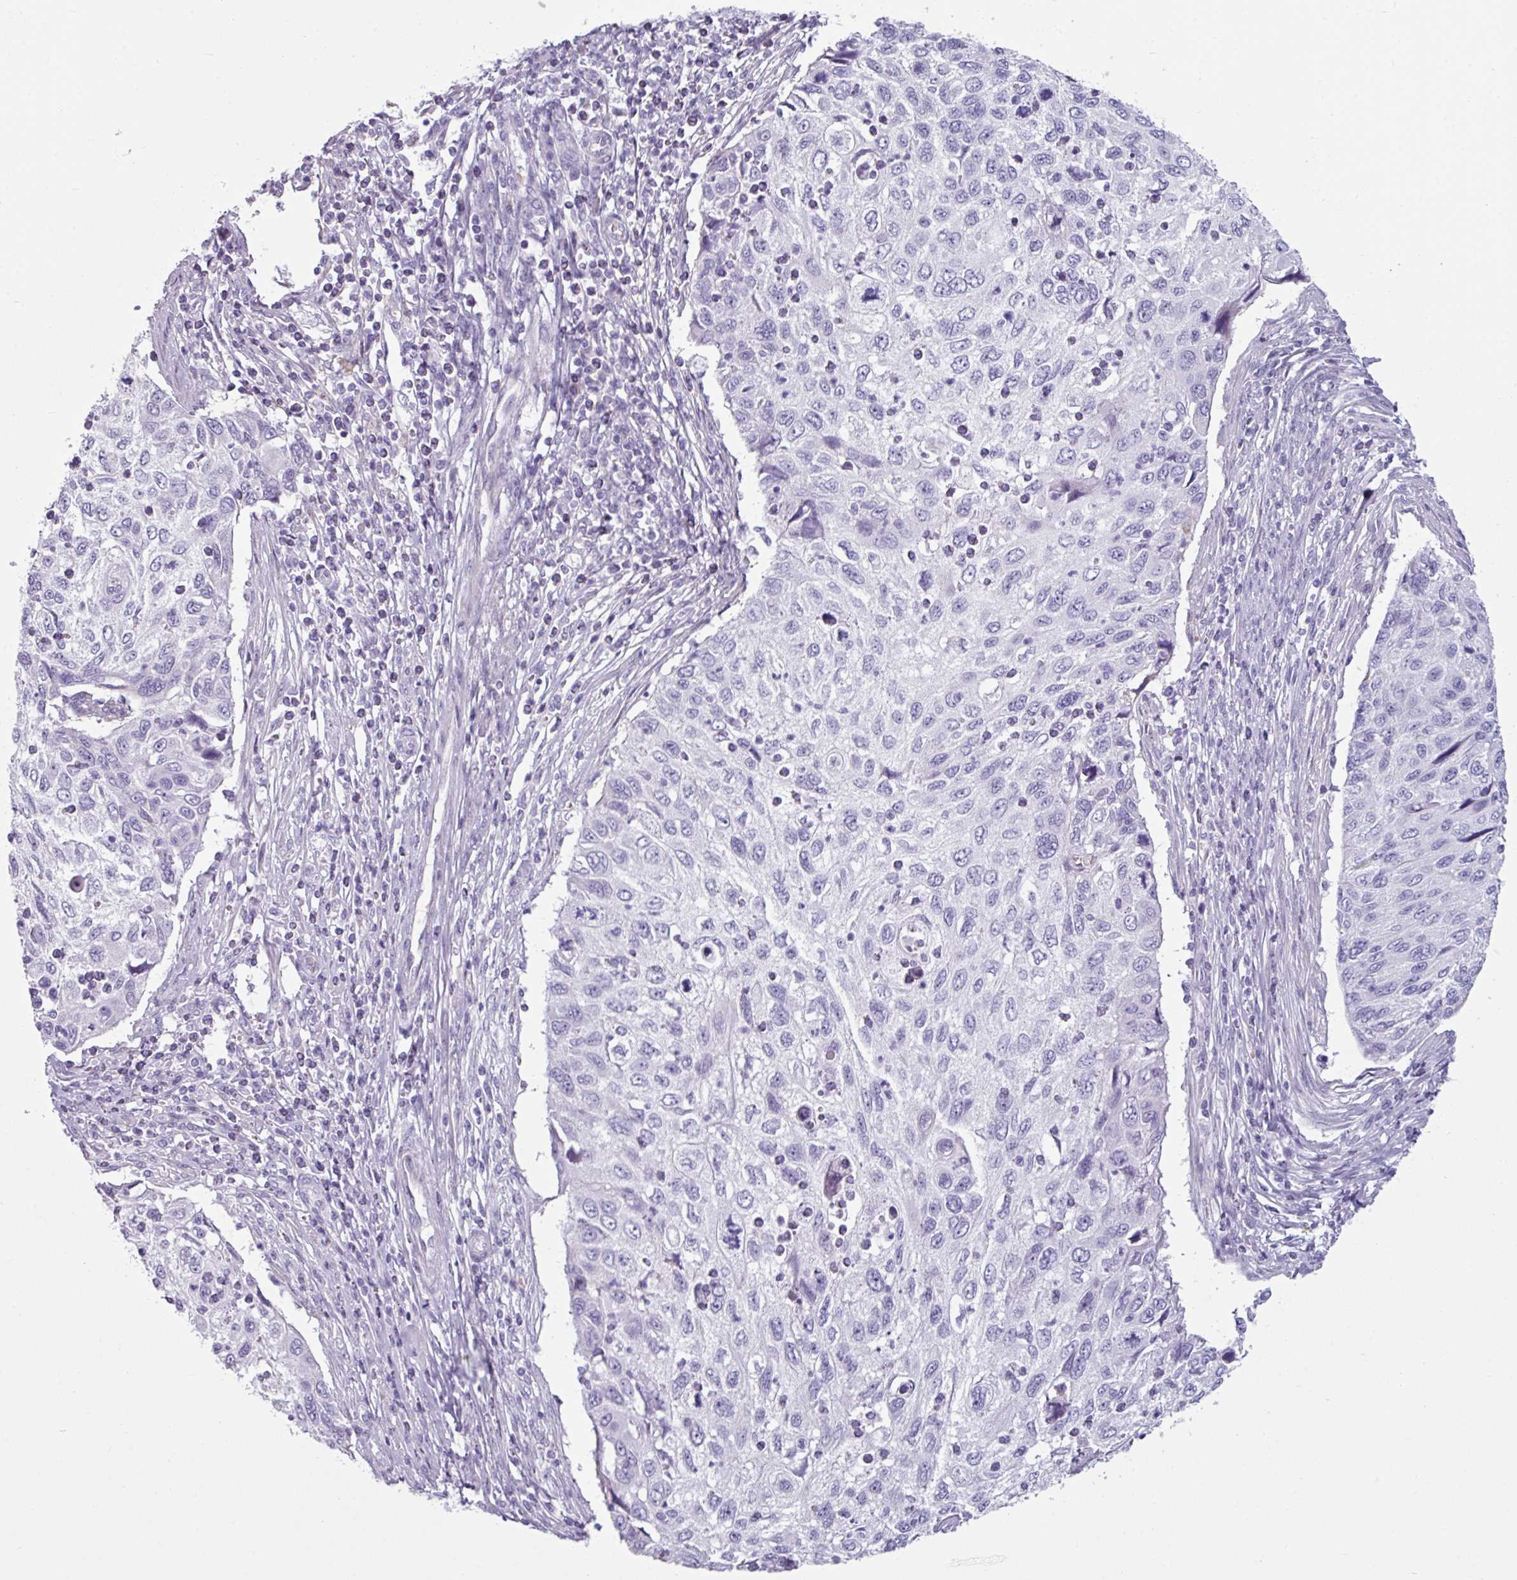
{"staining": {"intensity": "negative", "quantity": "none", "location": "none"}, "tissue": "cervical cancer", "cell_type": "Tumor cells", "image_type": "cancer", "snomed": [{"axis": "morphology", "description": "Squamous cell carcinoma, NOS"}, {"axis": "topography", "description": "Cervix"}], "caption": "Tumor cells show no significant protein expression in cervical cancer (squamous cell carcinoma).", "gene": "CLCA1", "patient": {"sex": "female", "age": 70}}